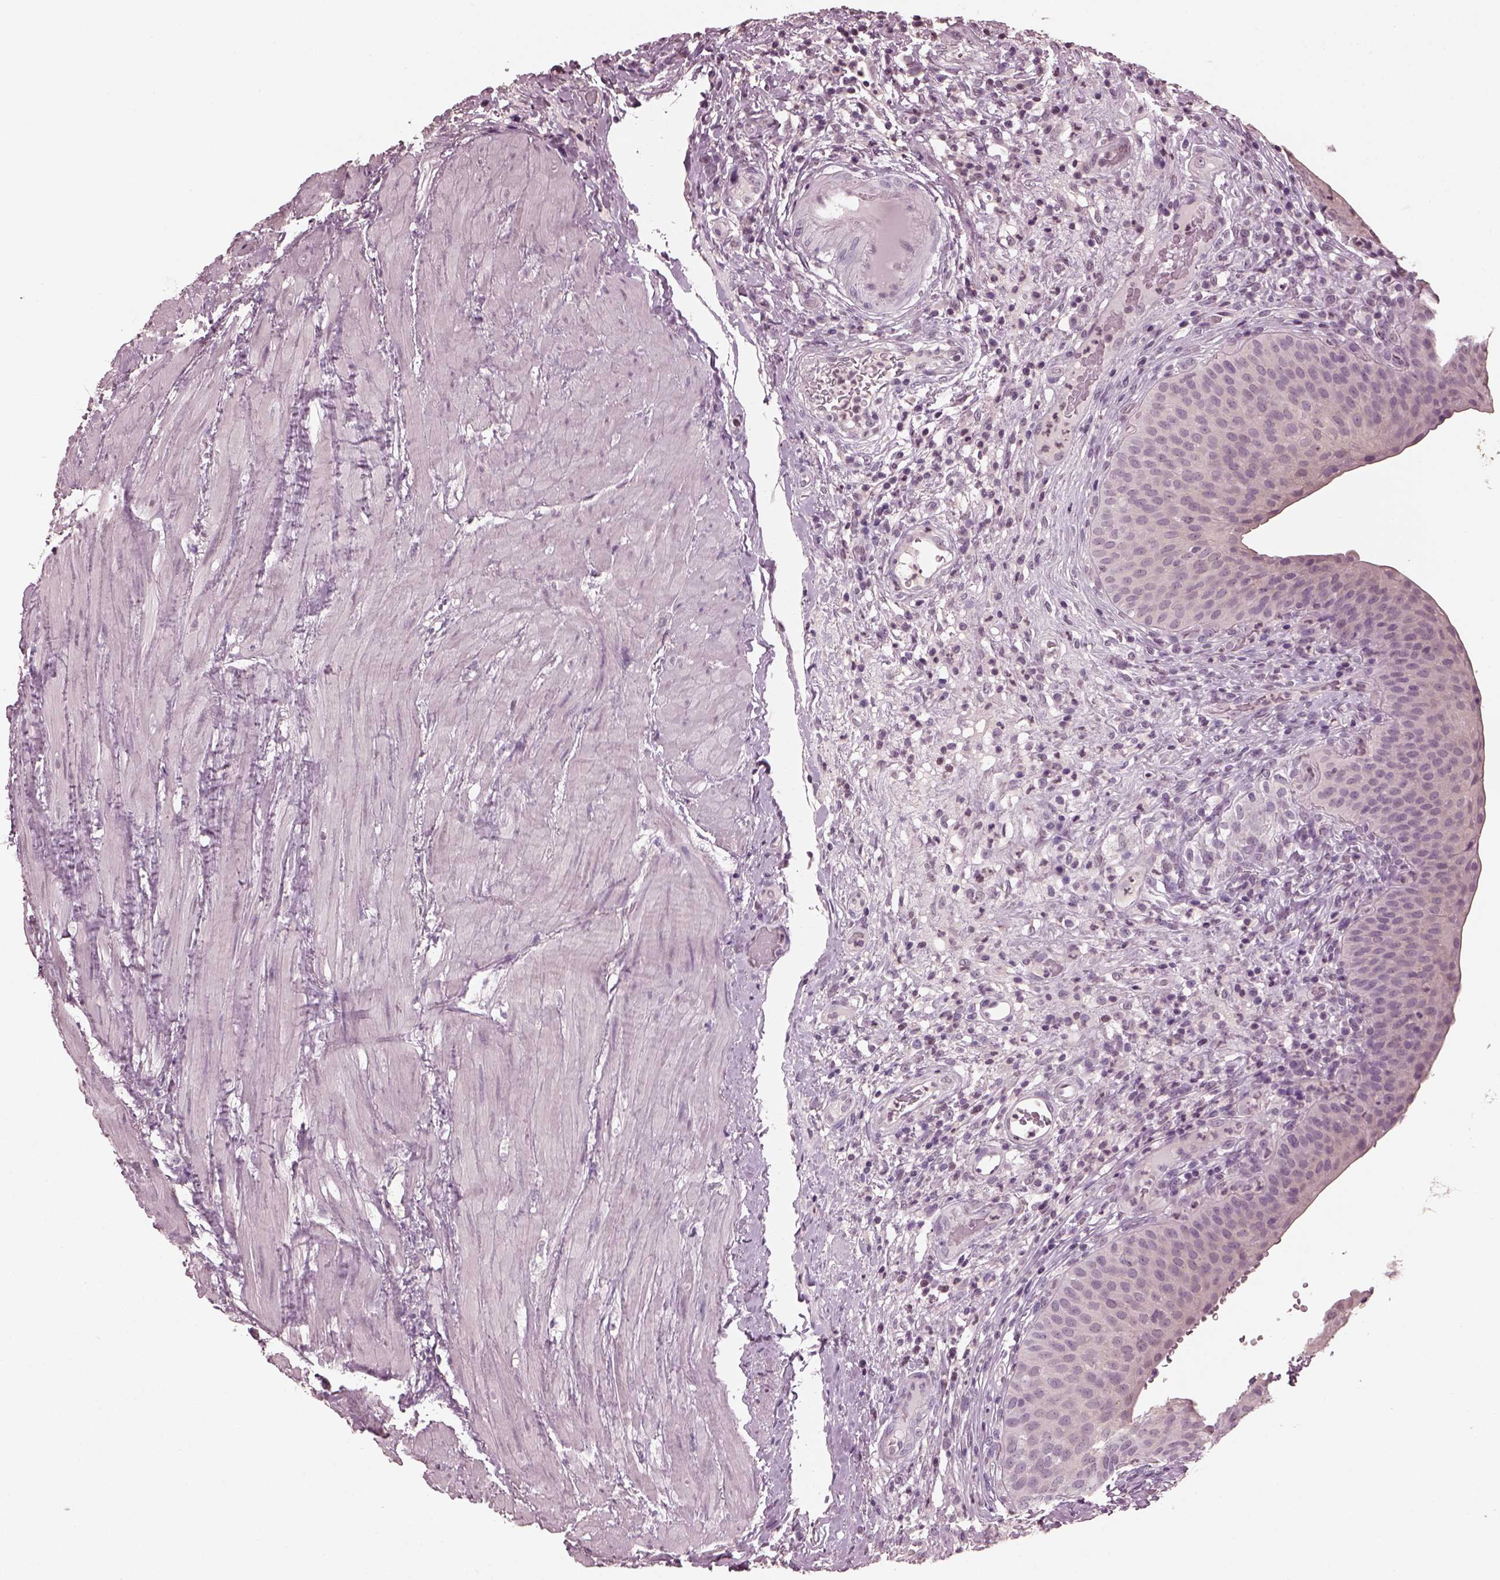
{"staining": {"intensity": "weak", "quantity": "<25%", "location": "cytoplasmic/membranous"}, "tissue": "urinary bladder", "cell_type": "Urothelial cells", "image_type": "normal", "snomed": [{"axis": "morphology", "description": "Normal tissue, NOS"}, {"axis": "topography", "description": "Urinary bladder"}], "caption": "DAB immunohistochemical staining of unremarkable human urinary bladder shows no significant positivity in urothelial cells. The staining is performed using DAB brown chromogen with nuclei counter-stained in using hematoxylin.", "gene": "TSKS", "patient": {"sex": "male", "age": 66}}